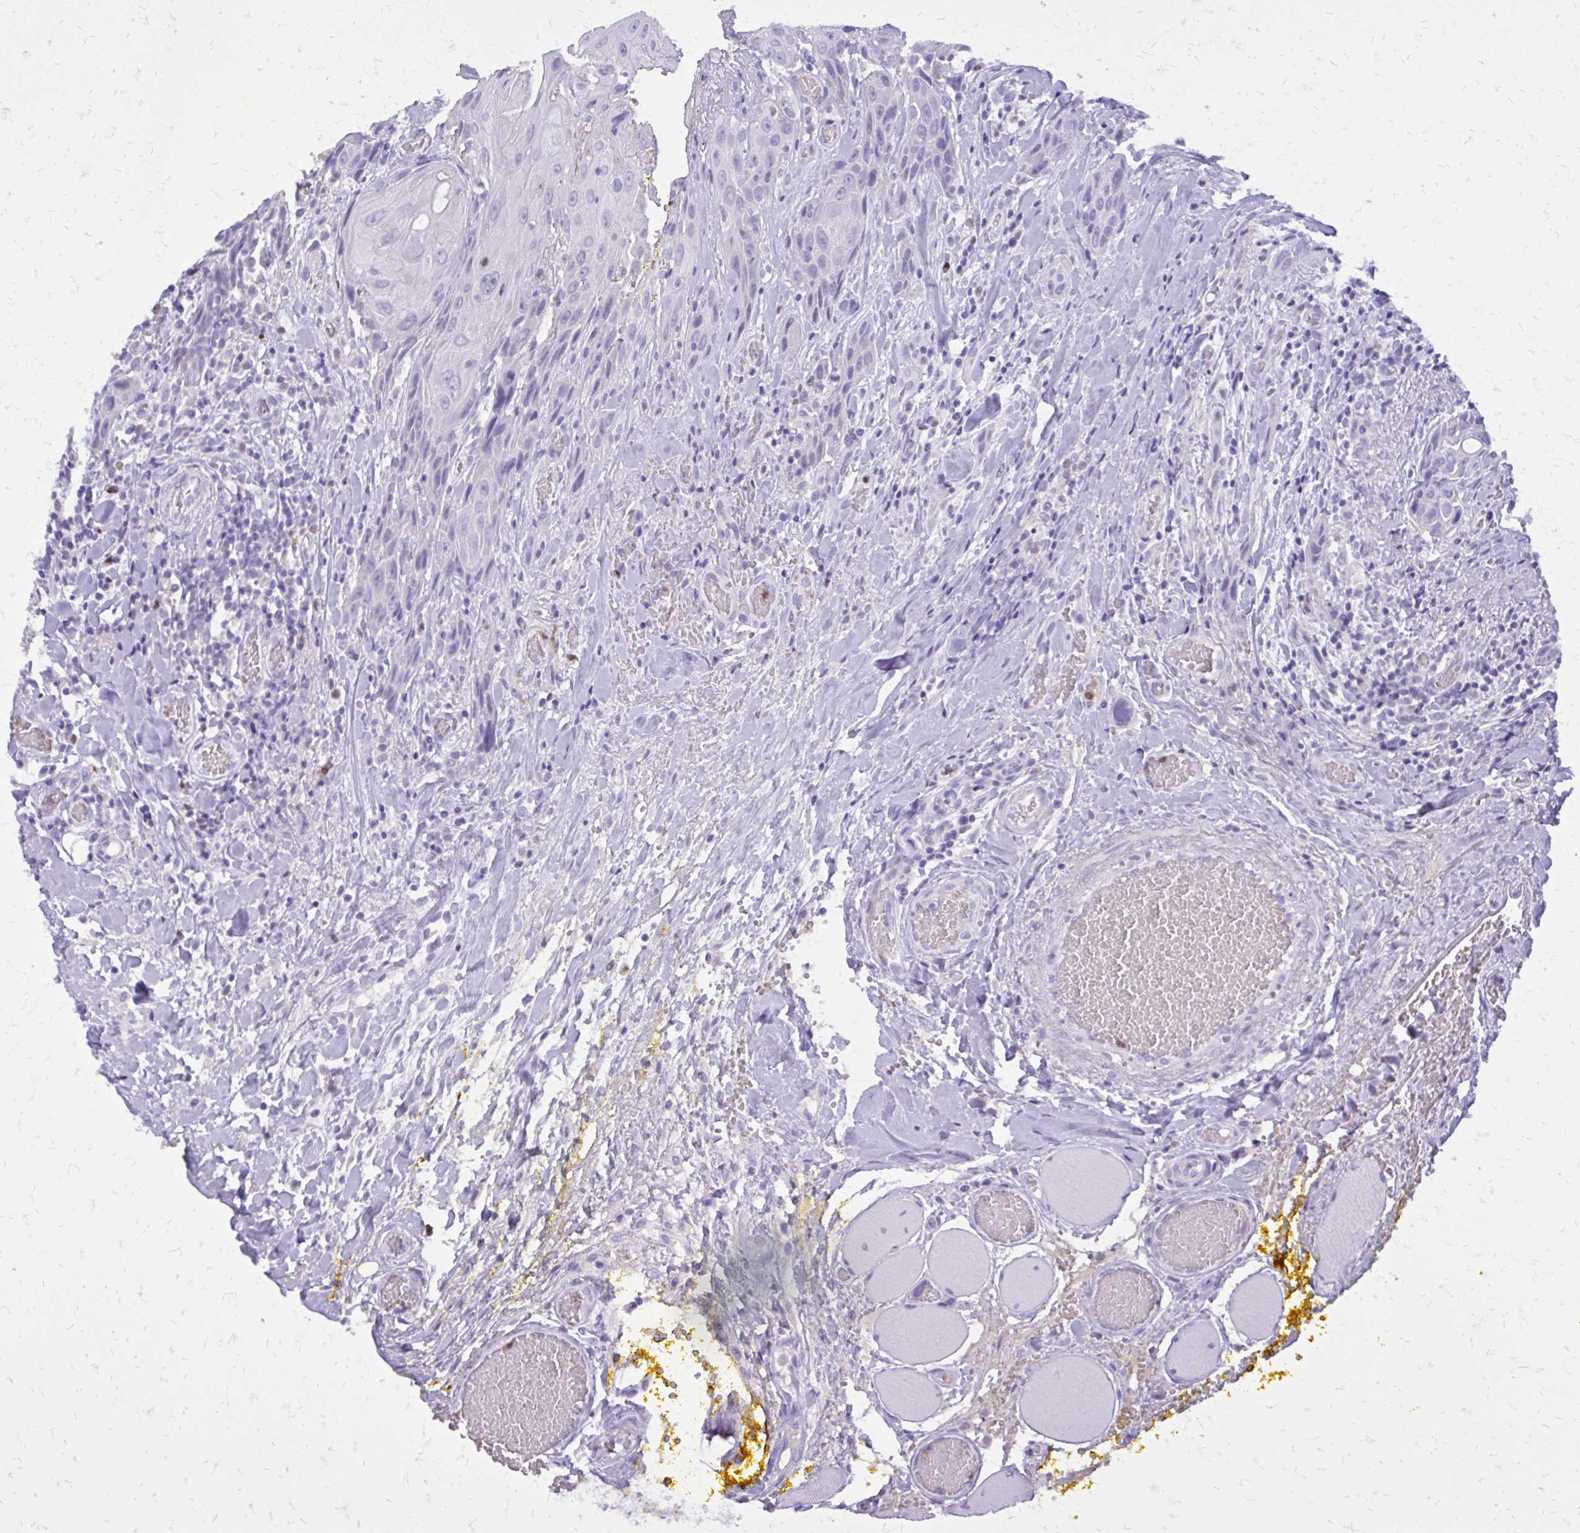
{"staining": {"intensity": "negative", "quantity": "none", "location": "none"}, "tissue": "head and neck cancer", "cell_type": "Tumor cells", "image_type": "cancer", "snomed": [{"axis": "morphology", "description": "Squamous cell carcinoma, NOS"}, {"axis": "topography", "description": "Oral tissue"}, {"axis": "topography", "description": "Head-Neck"}], "caption": "Tumor cells show no significant expression in head and neck cancer.", "gene": "CAT", "patient": {"sex": "male", "age": 49}}